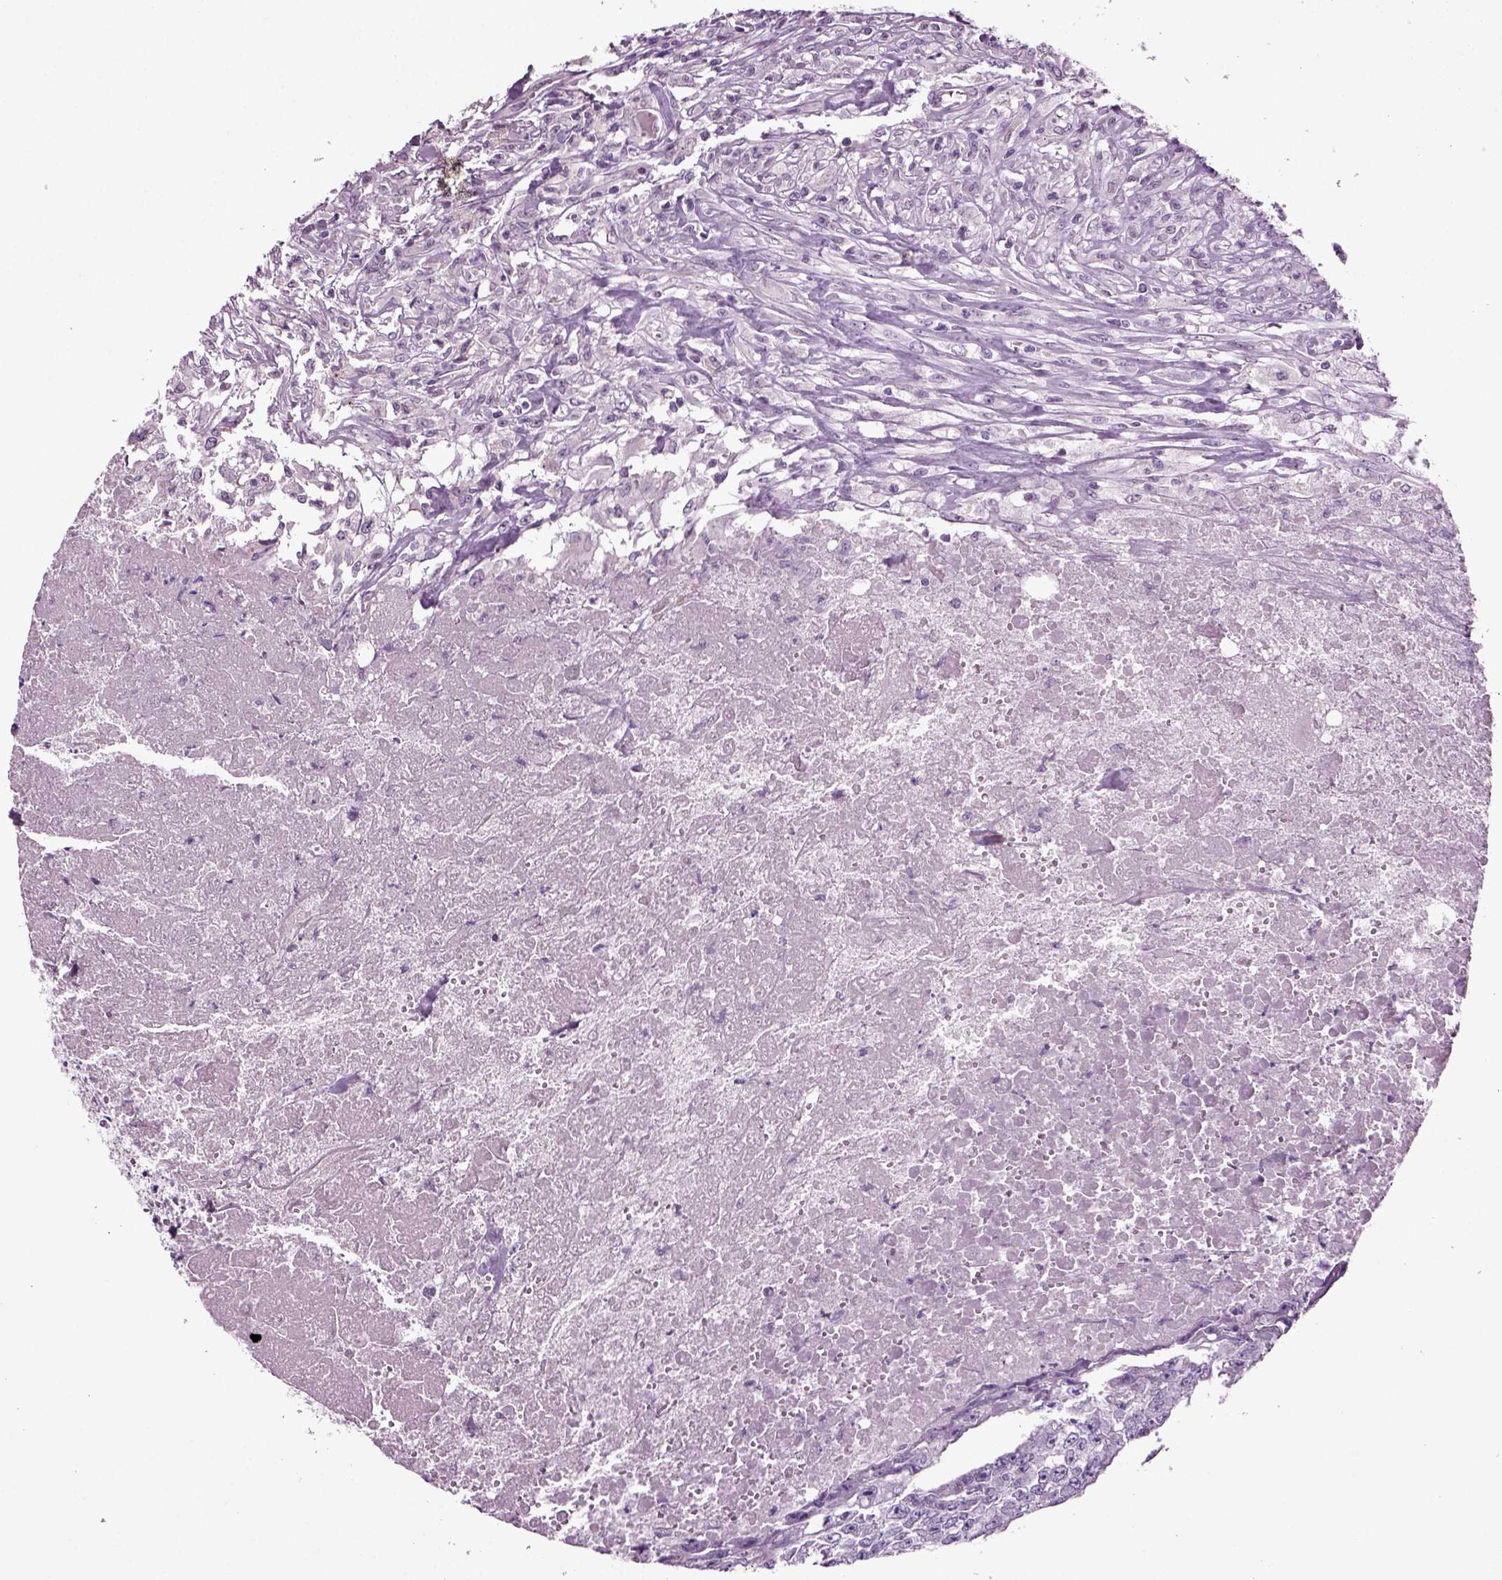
{"staining": {"intensity": "negative", "quantity": "none", "location": "none"}, "tissue": "testis cancer", "cell_type": "Tumor cells", "image_type": "cancer", "snomed": [{"axis": "morphology", "description": "Carcinoma, Embryonal, NOS"}, {"axis": "morphology", "description": "Teratoma, malignant, NOS"}, {"axis": "topography", "description": "Testis"}], "caption": "This is an immunohistochemistry micrograph of human malignant teratoma (testis). There is no expression in tumor cells.", "gene": "COL9A2", "patient": {"sex": "male", "age": 24}}